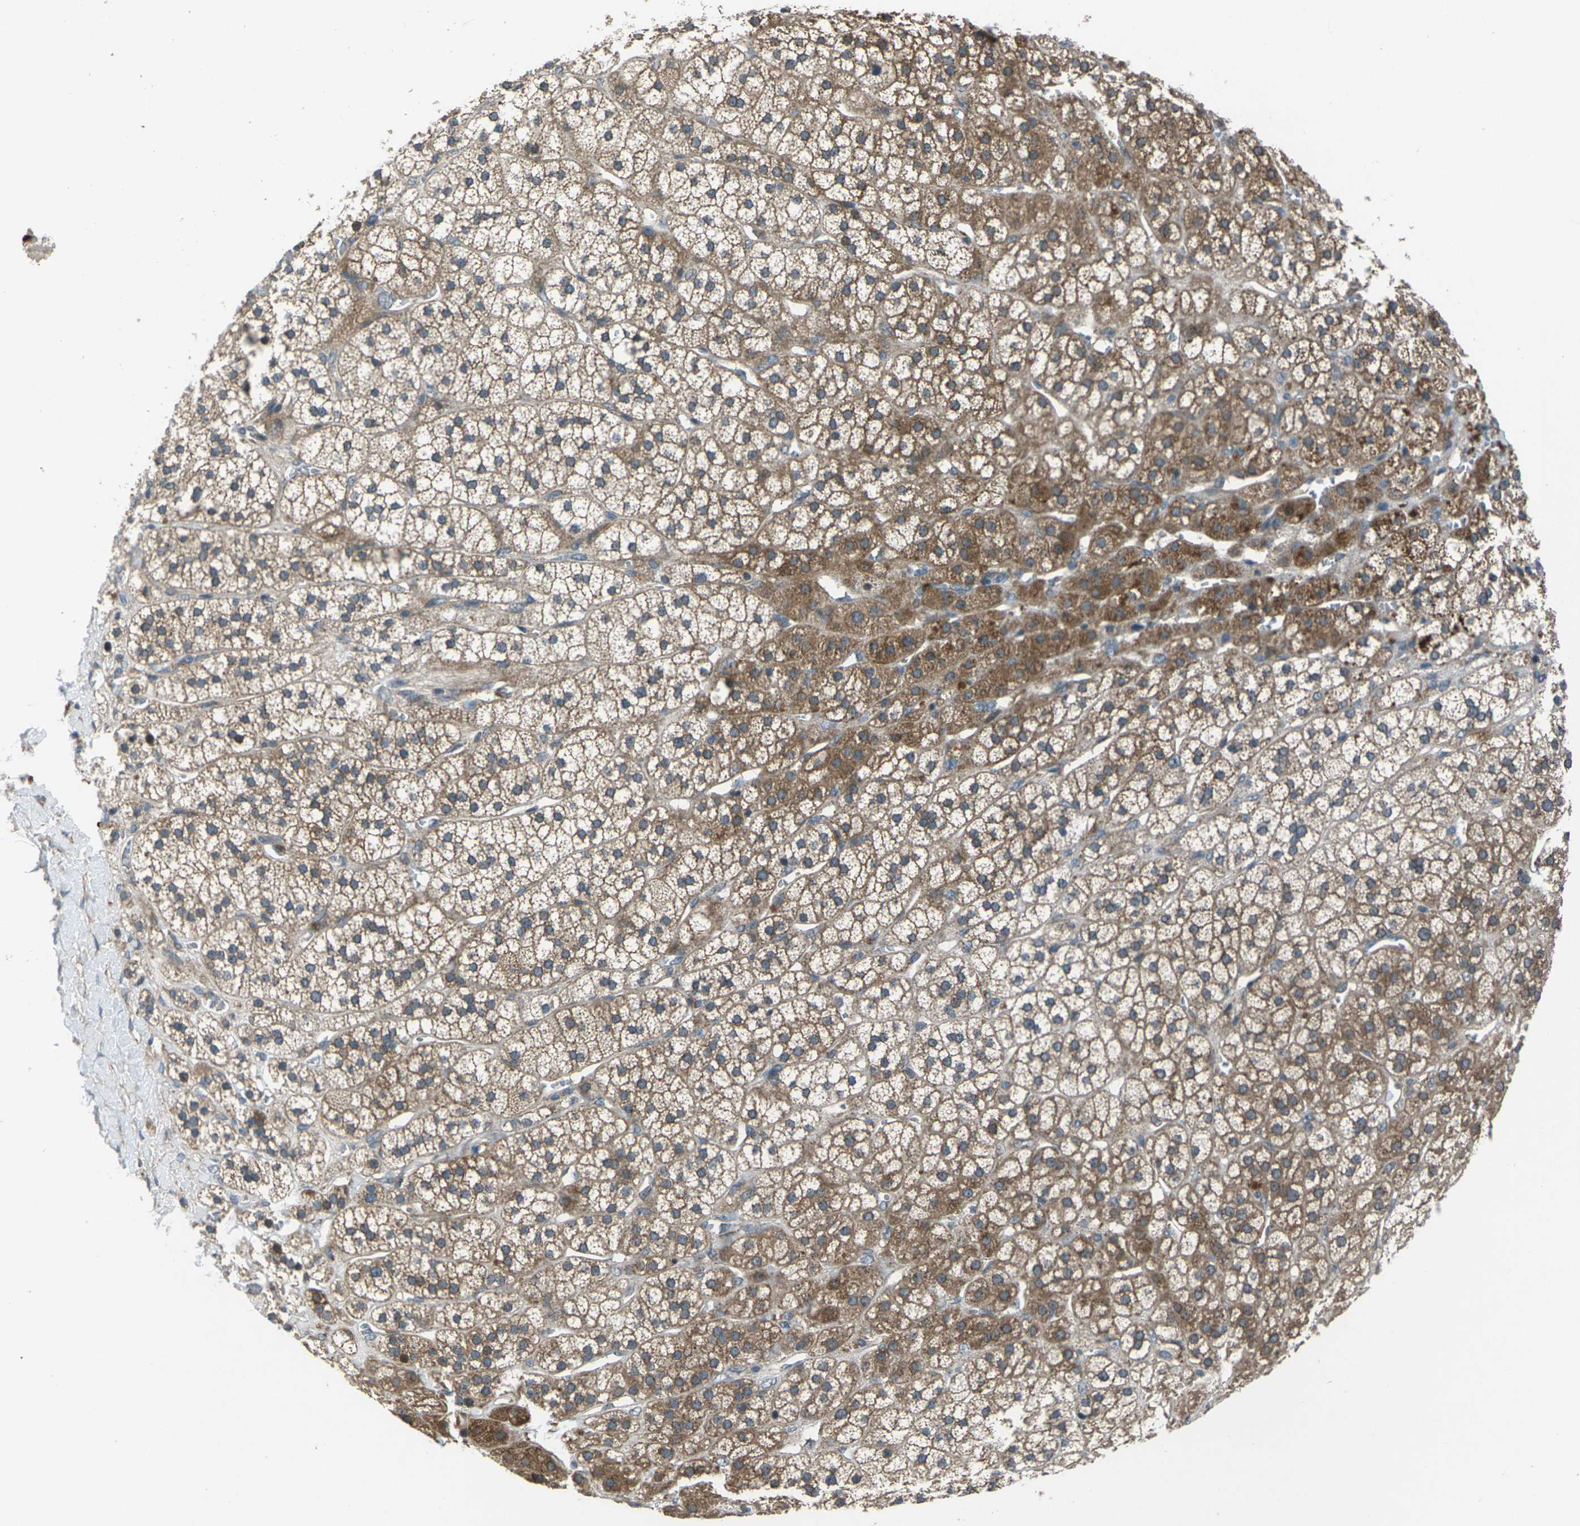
{"staining": {"intensity": "moderate", "quantity": ">75%", "location": "cytoplasmic/membranous"}, "tissue": "adrenal gland", "cell_type": "Glandular cells", "image_type": "normal", "snomed": [{"axis": "morphology", "description": "Normal tissue, NOS"}, {"axis": "topography", "description": "Adrenal gland"}], "caption": "Approximately >75% of glandular cells in benign human adrenal gland display moderate cytoplasmic/membranous protein staining as visualized by brown immunohistochemical staining.", "gene": "EDNRA", "patient": {"sex": "male", "age": 56}}